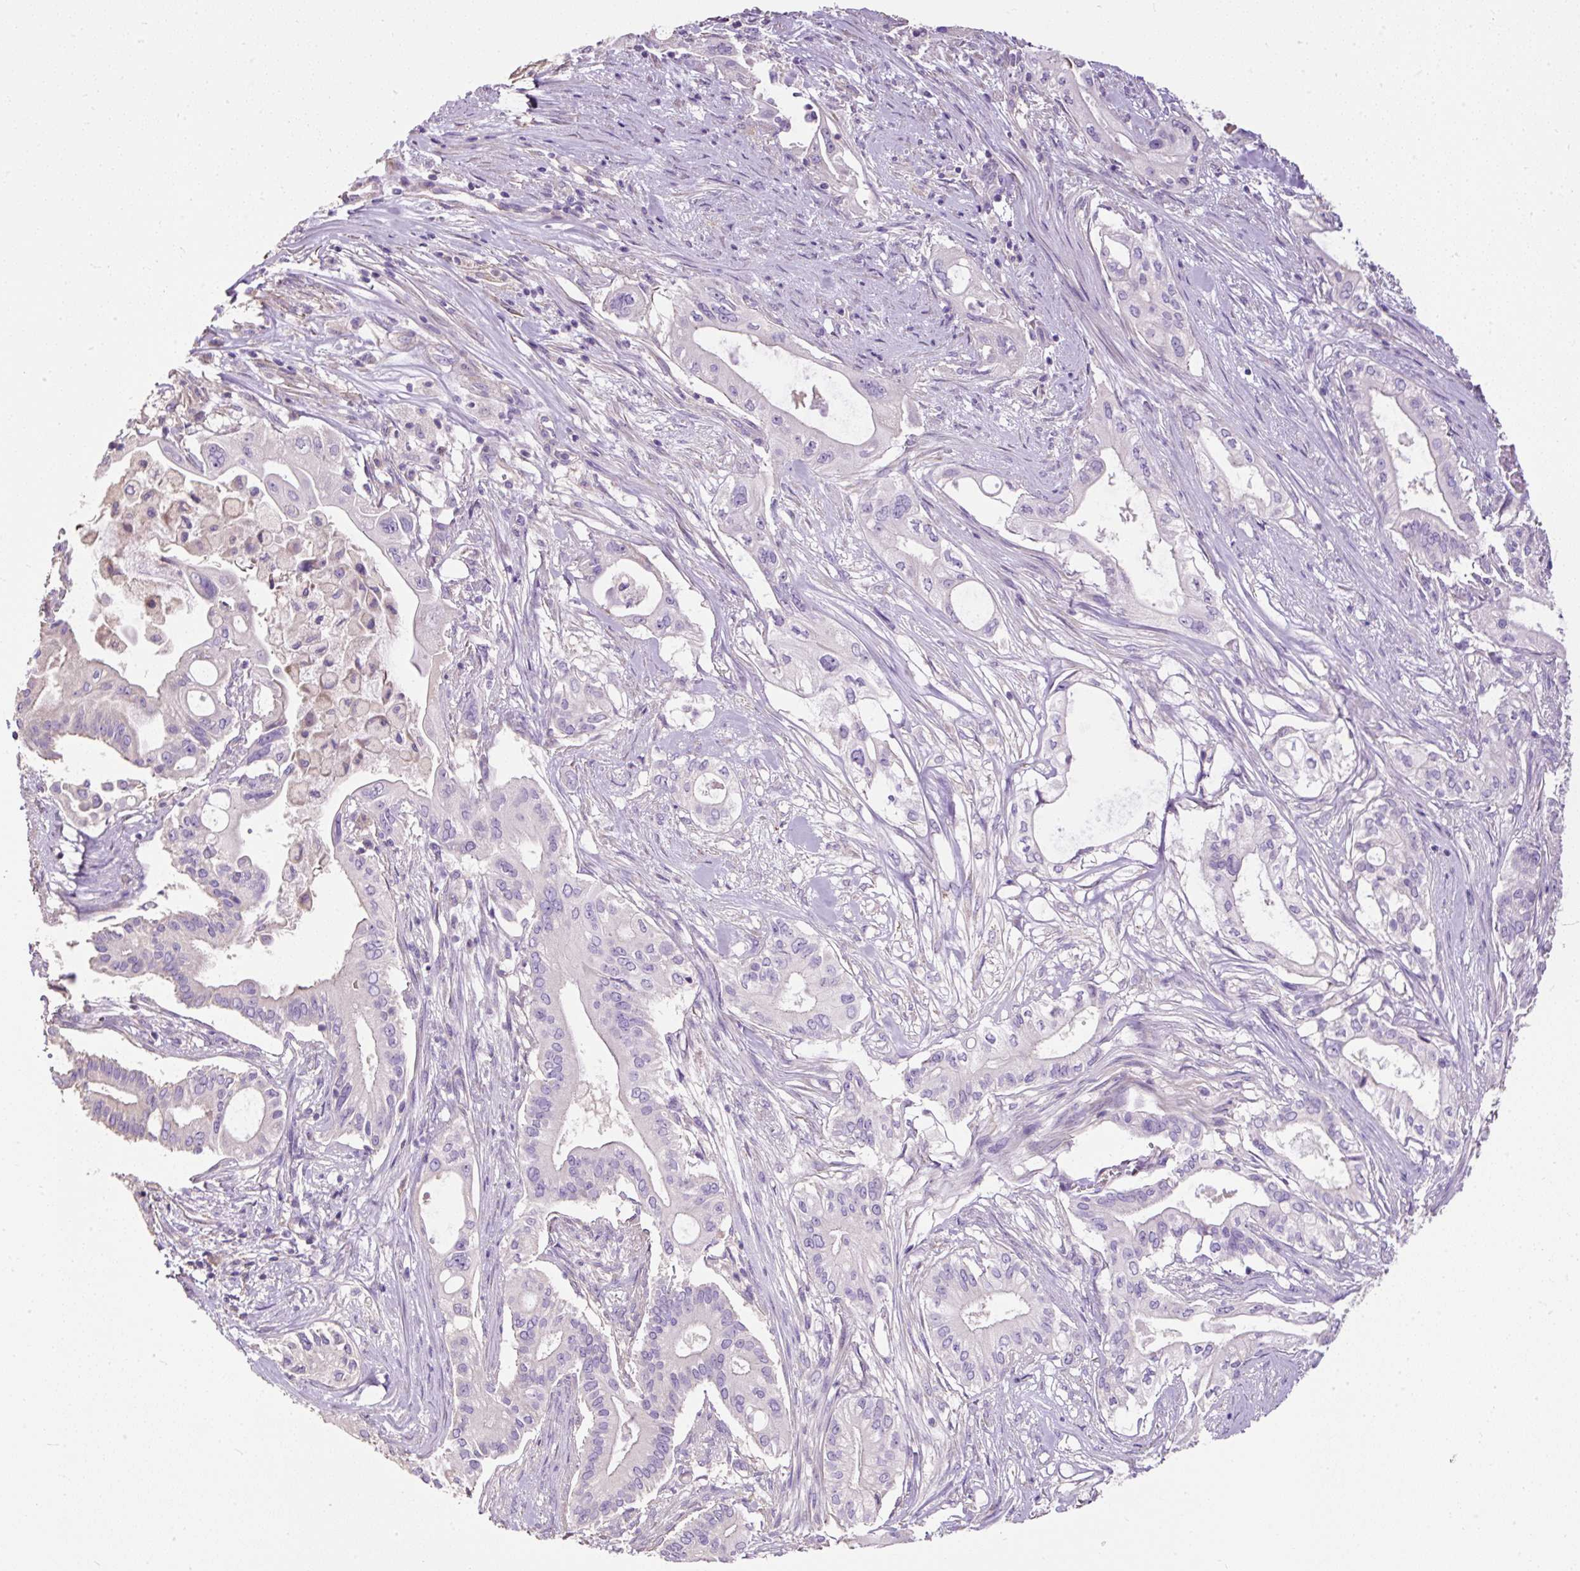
{"staining": {"intensity": "negative", "quantity": "none", "location": "none"}, "tissue": "pancreatic cancer", "cell_type": "Tumor cells", "image_type": "cancer", "snomed": [{"axis": "morphology", "description": "Adenocarcinoma, NOS"}, {"axis": "topography", "description": "Pancreas"}], "caption": "The photomicrograph reveals no significant staining in tumor cells of pancreatic adenocarcinoma. Nuclei are stained in blue.", "gene": "PDIA2", "patient": {"sex": "female", "age": 68}}